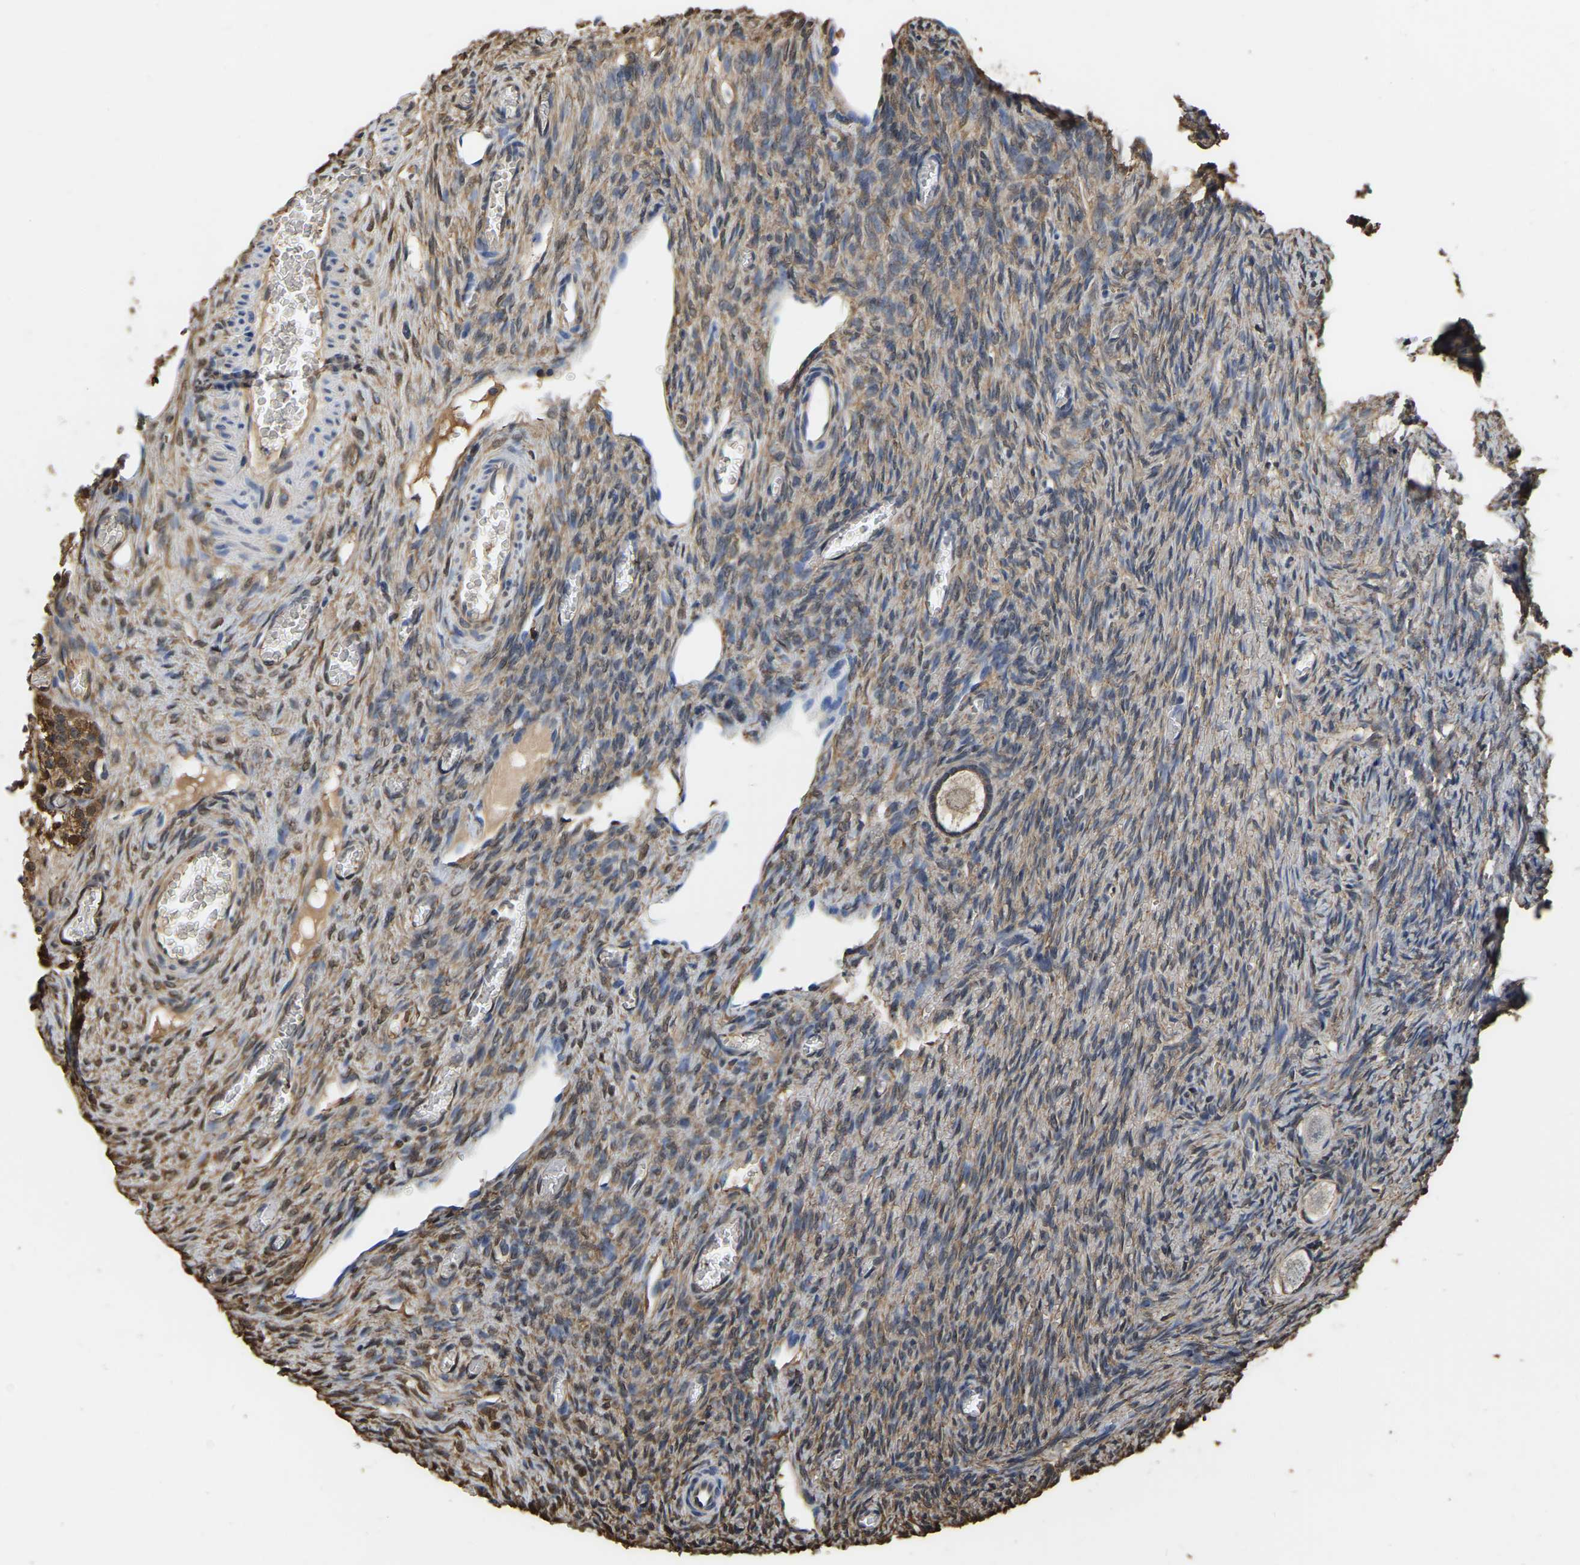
{"staining": {"intensity": "weak", "quantity": ">75%", "location": "cytoplasmic/membranous"}, "tissue": "ovary", "cell_type": "Follicle cells", "image_type": "normal", "snomed": [{"axis": "morphology", "description": "Normal tissue, NOS"}, {"axis": "topography", "description": "Ovary"}], "caption": "This image exhibits IHC staining of unremarkable ovary, with low weak cytoplasmic/membranous staining in about >75% of follicle cells.", "gene": "LDHB", "patient": {"sex": "female", "age": 27}}